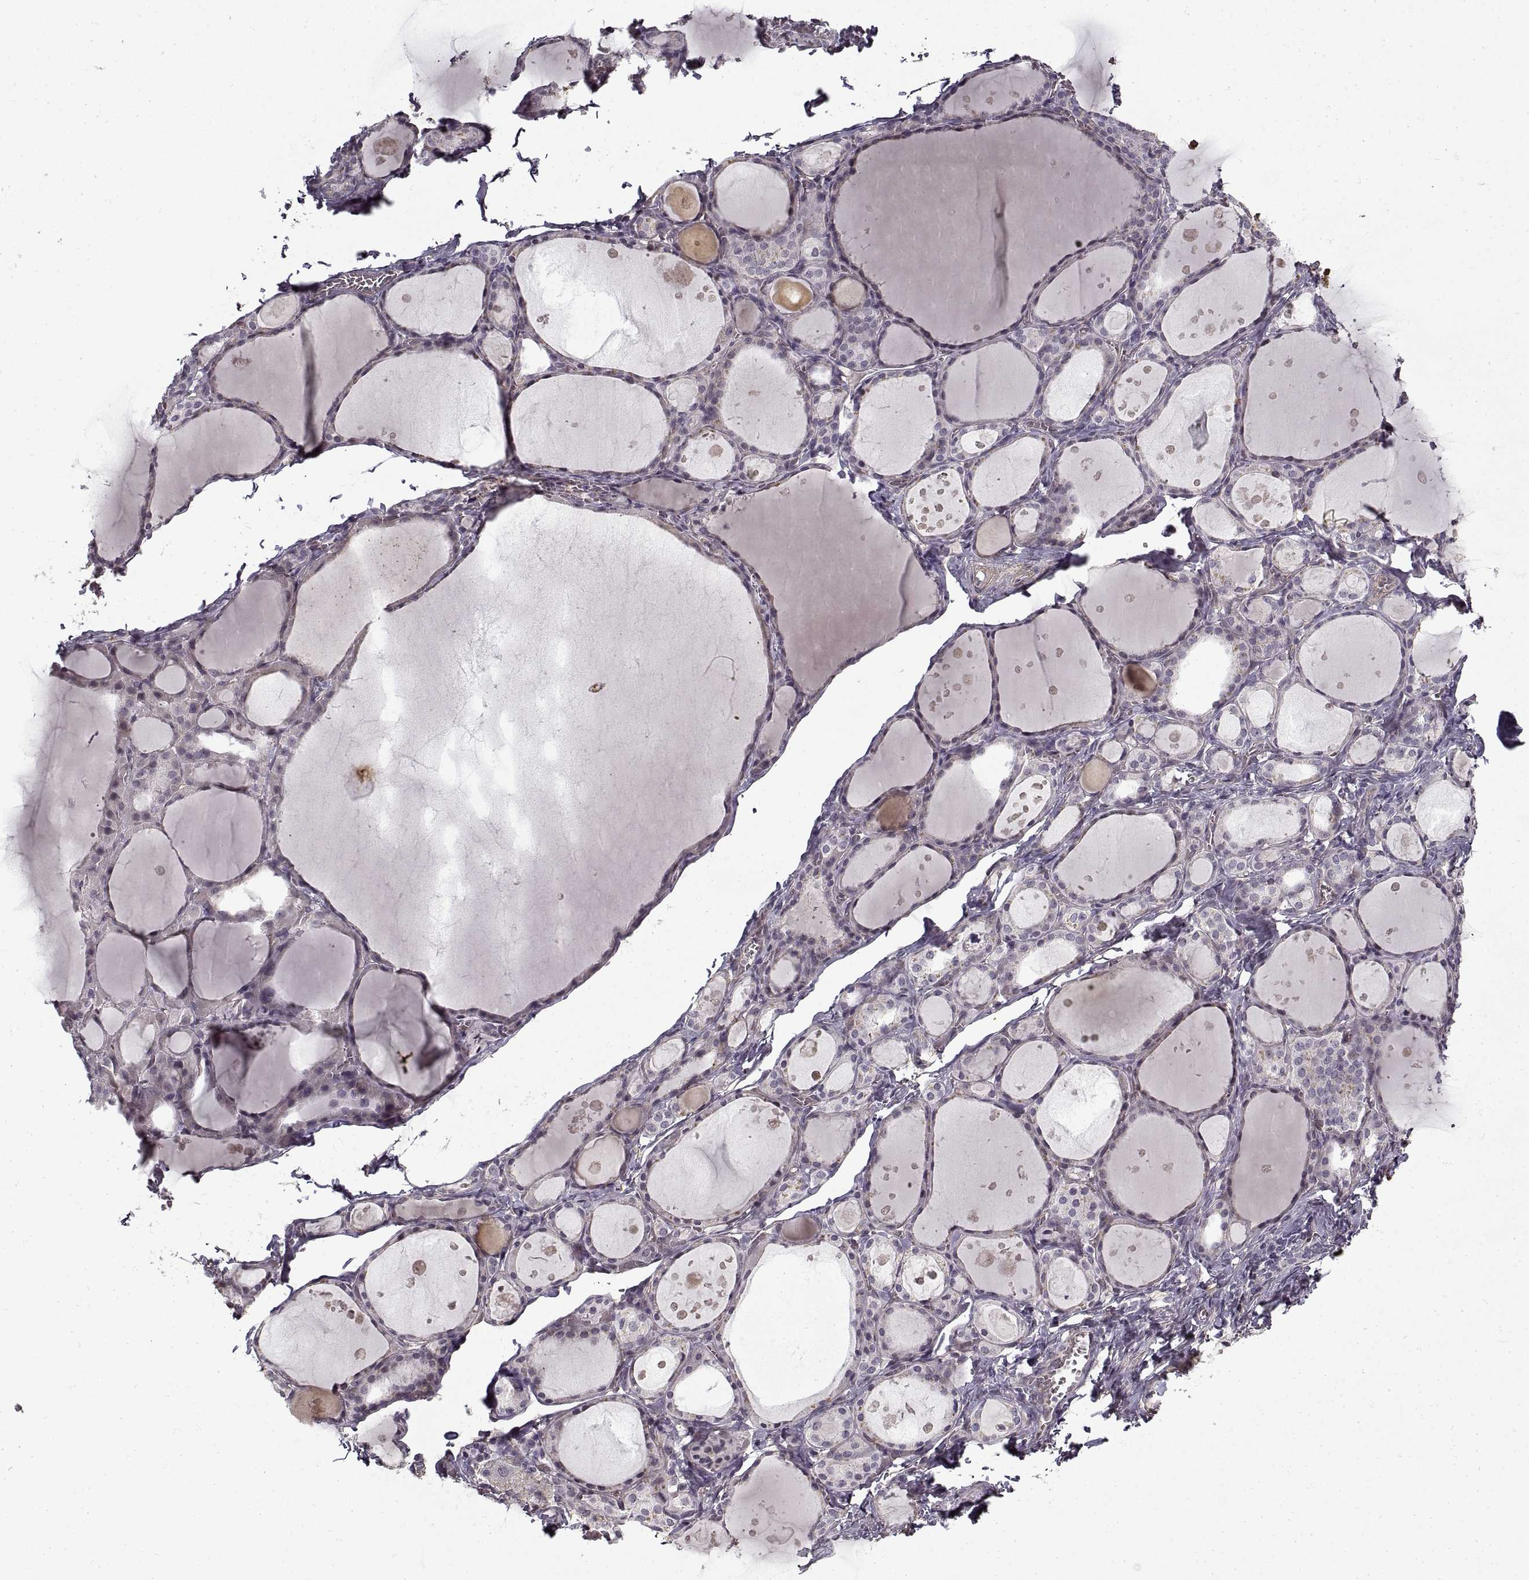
{"staining": {"intensity": "negative", "quantity": "none", "location": "none"}, "tissue": "thyroid gland", "cell_type": "Glandular cells", "image_type": "normal", "snomed": [{"axis": "morphology", "description": "Normal tissue, NOS"}, {"axis": "topography", "description": "Thyroid gland"}], "caption": "Photomicrograph shows no protein staining in glandular cells of normal thyroid gland. (Immunohistochemistry, brightfield microscopy, high magnification).", "gene": "LAMB2", "patient": {"sex": "male", "age": 68}}